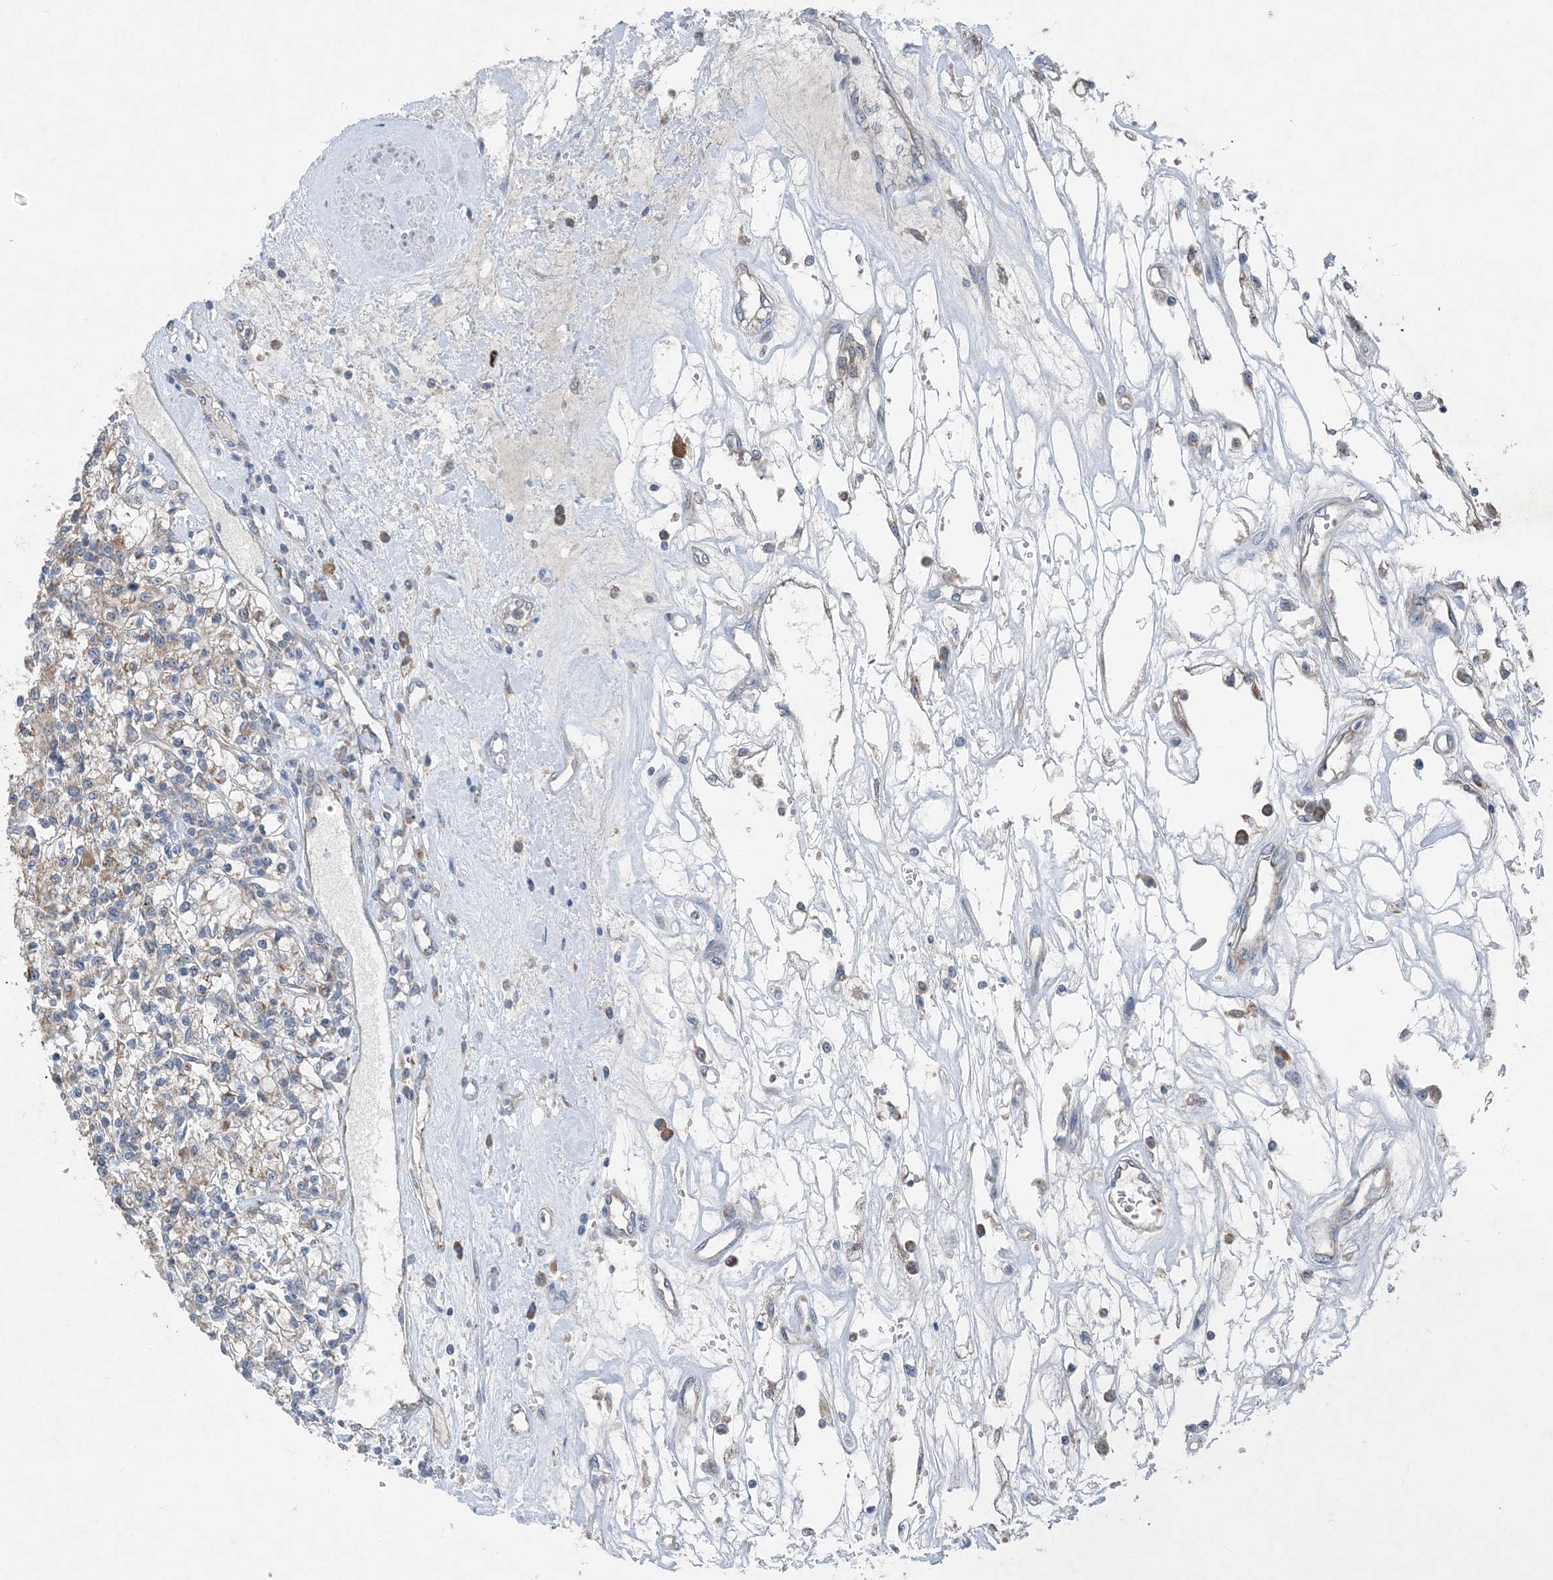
{"staining": {"intensity": "weak", "quantity": "<25%", "location": "cytoplasmic/membranous"}, "tissue": "renal cancer", "cell_type": "Tumor cells", "image_type": "cancer", "snomed": [{"axis": "morphology", "description": "Adenocarcinoma, NOS"}, {"axis": "topography", "description": "Kidney"}], "caption": "Immunohistochemistry image of neoplastic tissue: renal adenocarcinoma stained with DAB (3,3'-diaminobenzidine) exhibits no significant protein staining in tumor cells.", "gene": "DHX30", "patient": {"sex": "female", "age": 59}}